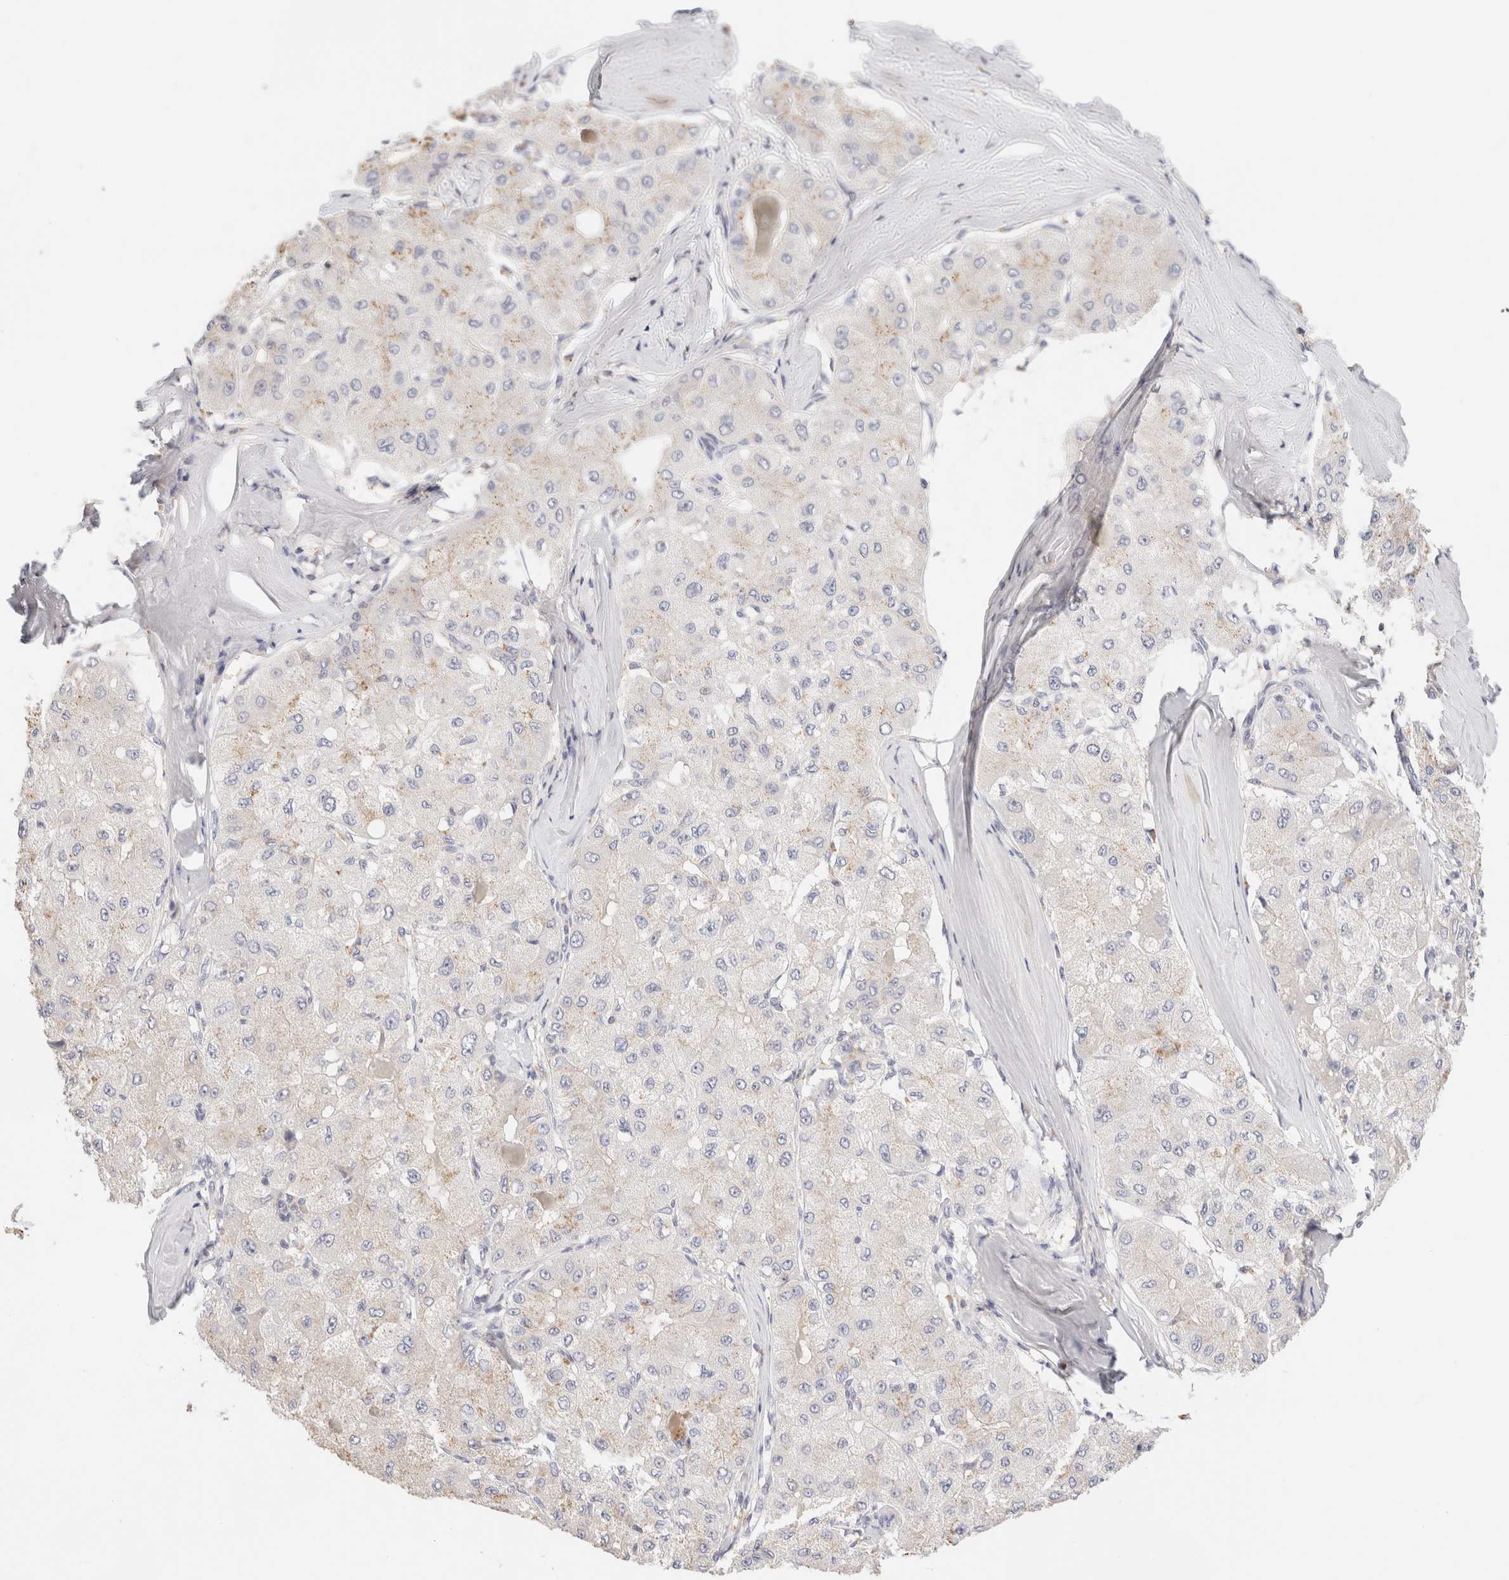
{"staining": {"intensity": "negative", "quantity": "none", "location": "none"}, "tissue": "liver cancer", "cell_type": "Tumor cells", "image_type": "cancer", "snomed": [{"axis": "morphology", "description": "Carcinoma, Hepatocellular, NOS"}, {"axis": "topography", "description": "Liver"}], "caption": "This is an IHC image of liver hepatocellular carcinoma. There is no expression in tumor cells.", "gene": "SCGB2A2", "patient": {"sex": "male", "age": 80}}